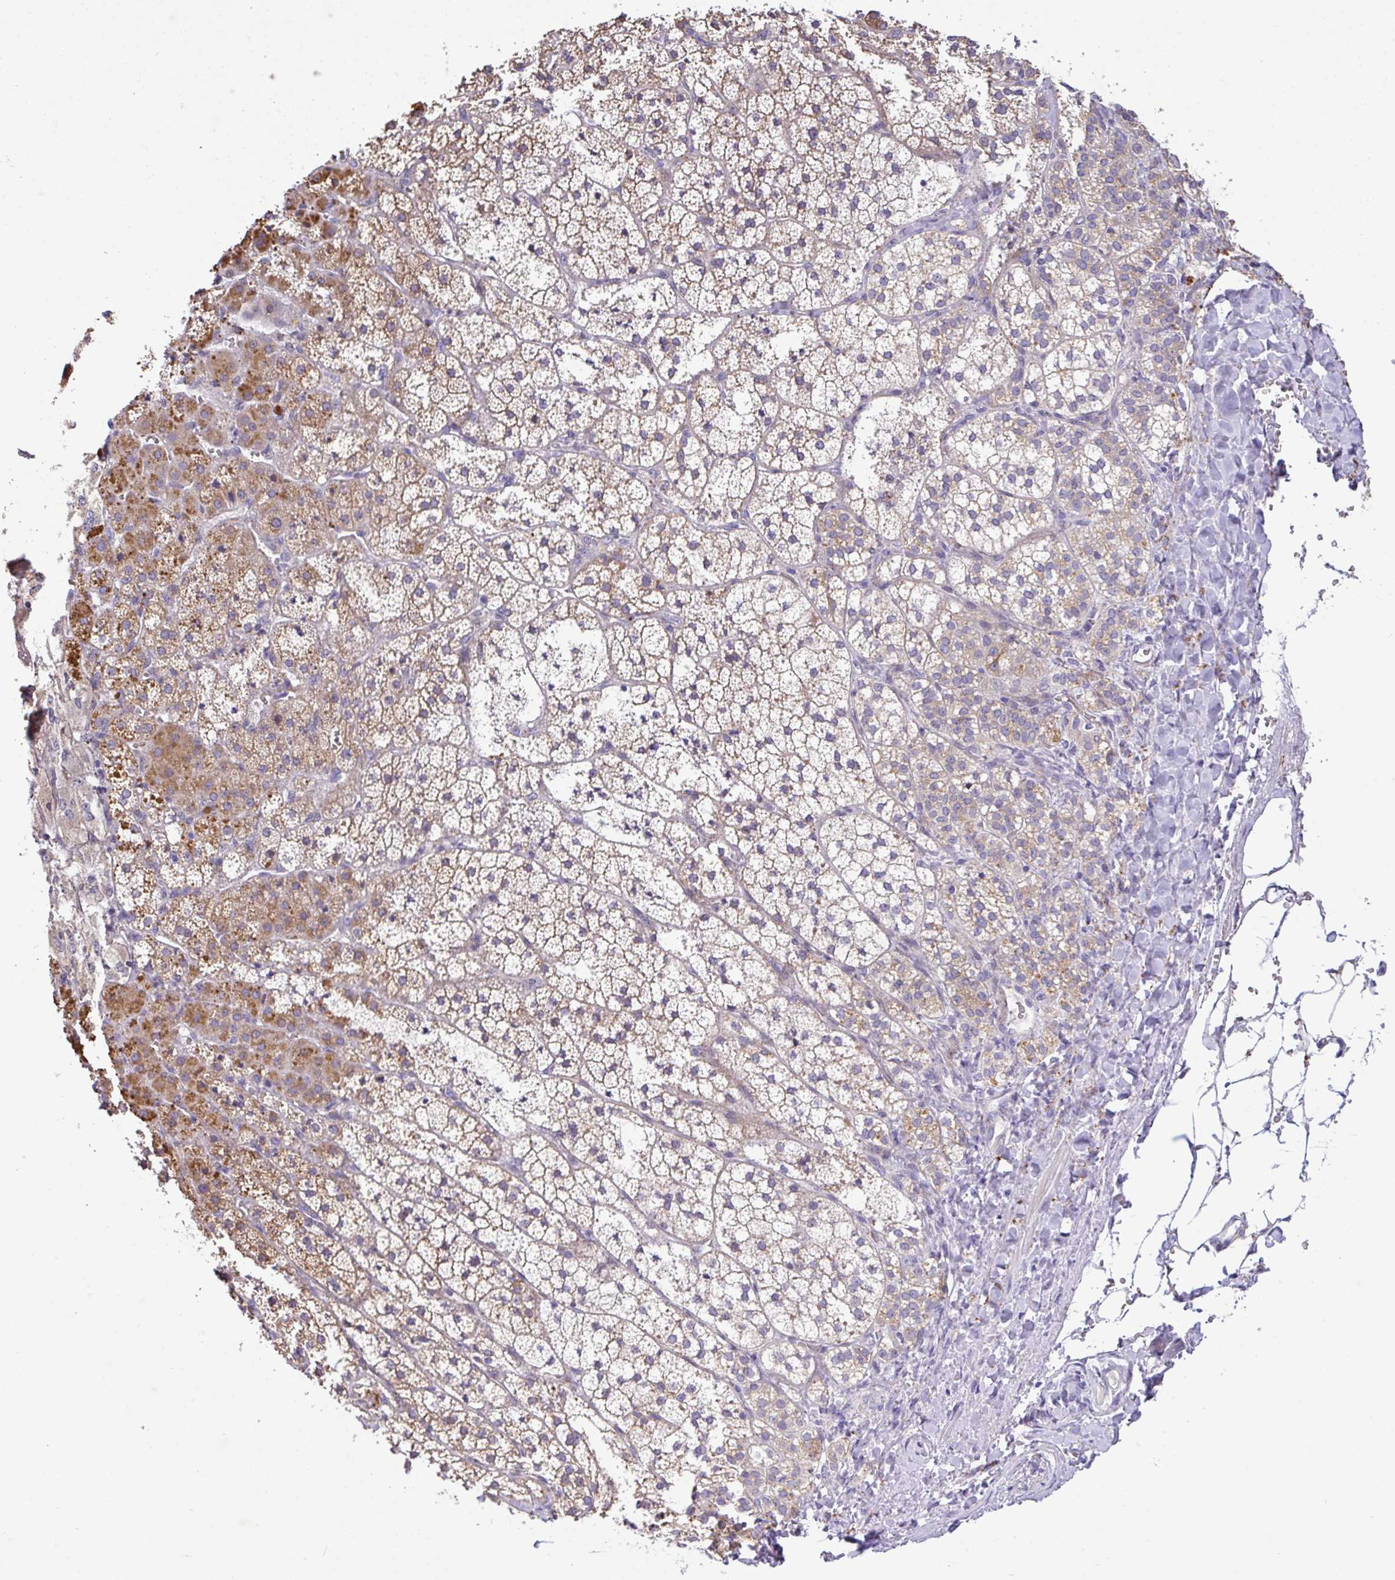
{"staining": {"intensity": "moderate", "quantity": "25%-75%", "location": "cytoplasmic/membranous"}, "tissue": "adrenal gland", "cell_type": "Glandular cells", "image_type": "normal", "snomed": [{"axis": "morphology", "description": "Normal tissue, NOS"}, {"axis": "topography", "description": "Adrenal gland"}], "caption": "The photomicrograph exhibits immunohistochemical staining of benign adrenal gland. There is moderate cytoplasmic/membranous staining is identified in about 25%-75% of glandular cells.", "gene": "EPN3", "patient": {"sex": "male", "age": 53}}